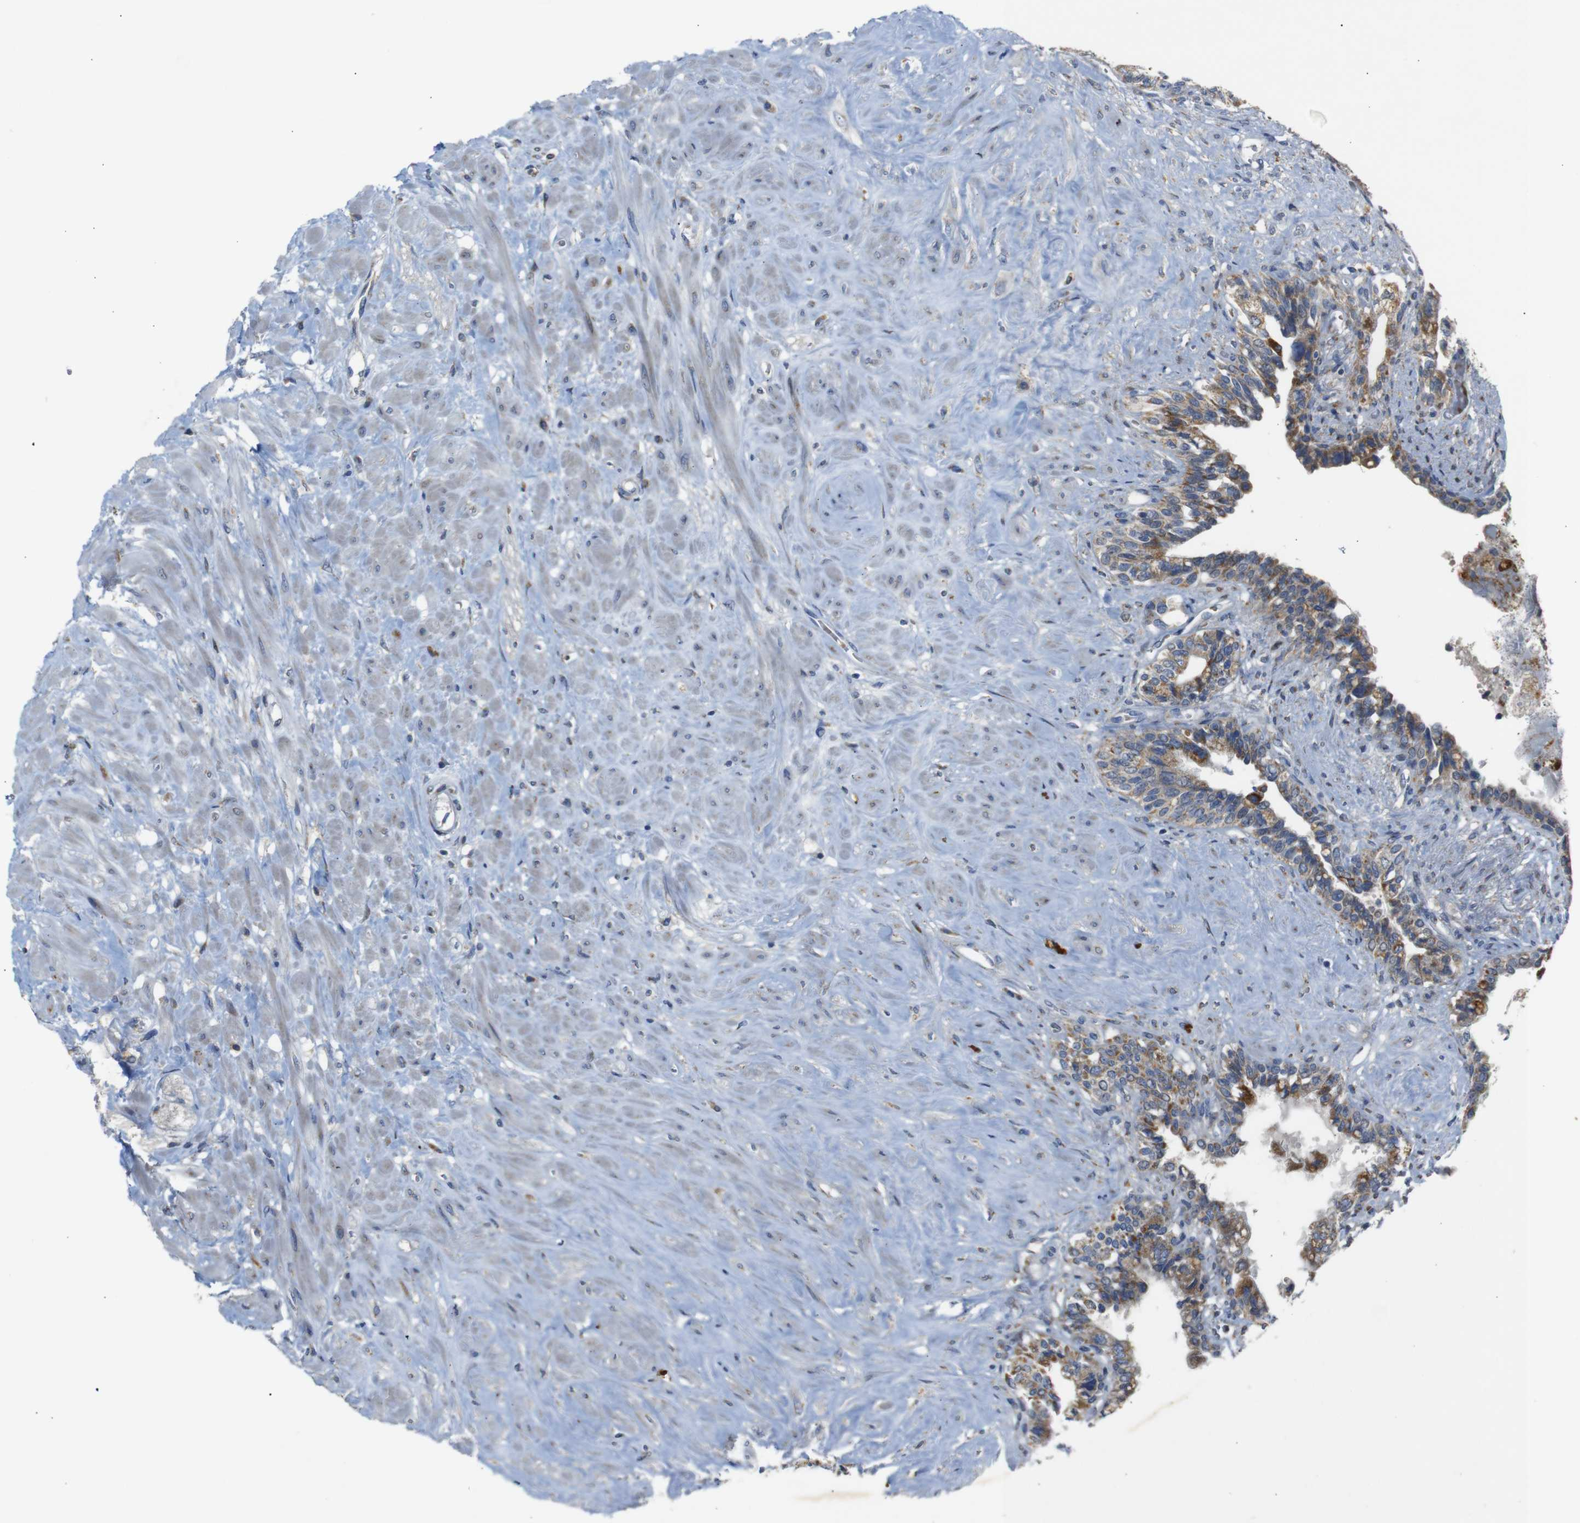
{"staining": {"intensity": "moderate", "quantity": "25%-75%", "location": "cytoplasmic/membranous"}, "tissue": "seminal vesicle", "cell_type": "Glandular cells", "image_type": "normal", "snomed": [{"axis": "morphology", "description": "Normal tissue, NOS"}, {"axis": "topography", "description": "Seminal veicle"}], "caption": "High-power microscopy captured an IHC image of benign seminal vesicle, revealing moderate cytoplasmic/membranous staining in about 25%-75% of glandular cells. The staining was performed using DAB (3,3'-diaminobenzidine), with brown indicating positive protein expression. Nuclei are stained blue with hematoxylin.", "gene": "CHST10", "patient": {"sex": "male", "age": 63}}